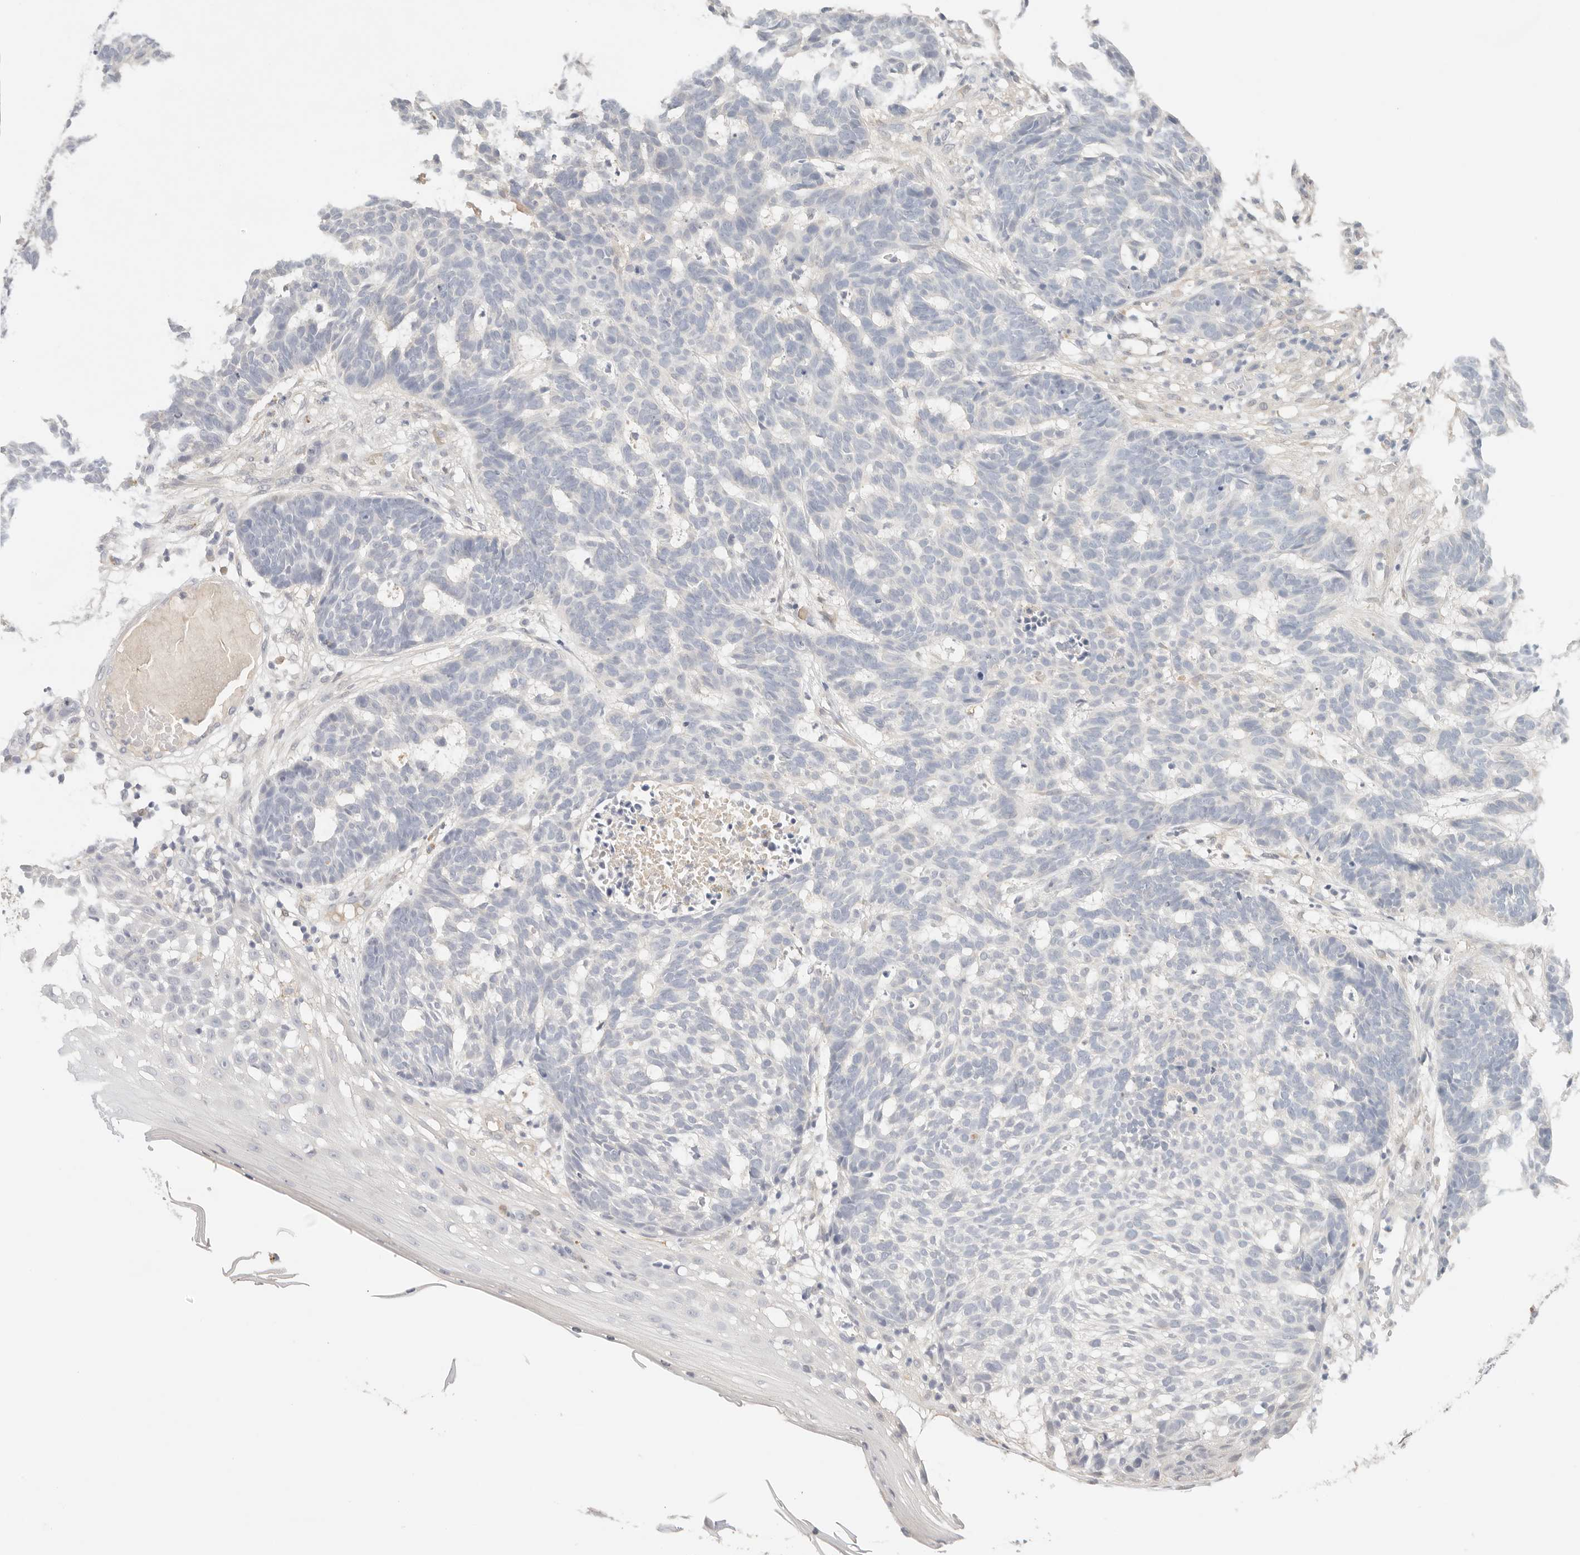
{"staining": {"intensity": "negative", "quantity": "none", "location": "none"}, "tissue": "skin cancer", "cell_type": "Tumor cells", "image_type": "cancer", "snomed": [{"axis": "morphology", "description": "Basal cell carcinoma"}, {"axis": "topography", "description": "Skin"}], "caption": "Immunohistochemistry (IHC) photomicrograph of basal cell carcinoma (skin) stained for a protein (brown), which displays no expression in tumor cells. (Brightfield microscopy of DAB IHC at high magnification).", "gene": "SPHK1", "patient": {"sex": "male", "age": 85}}